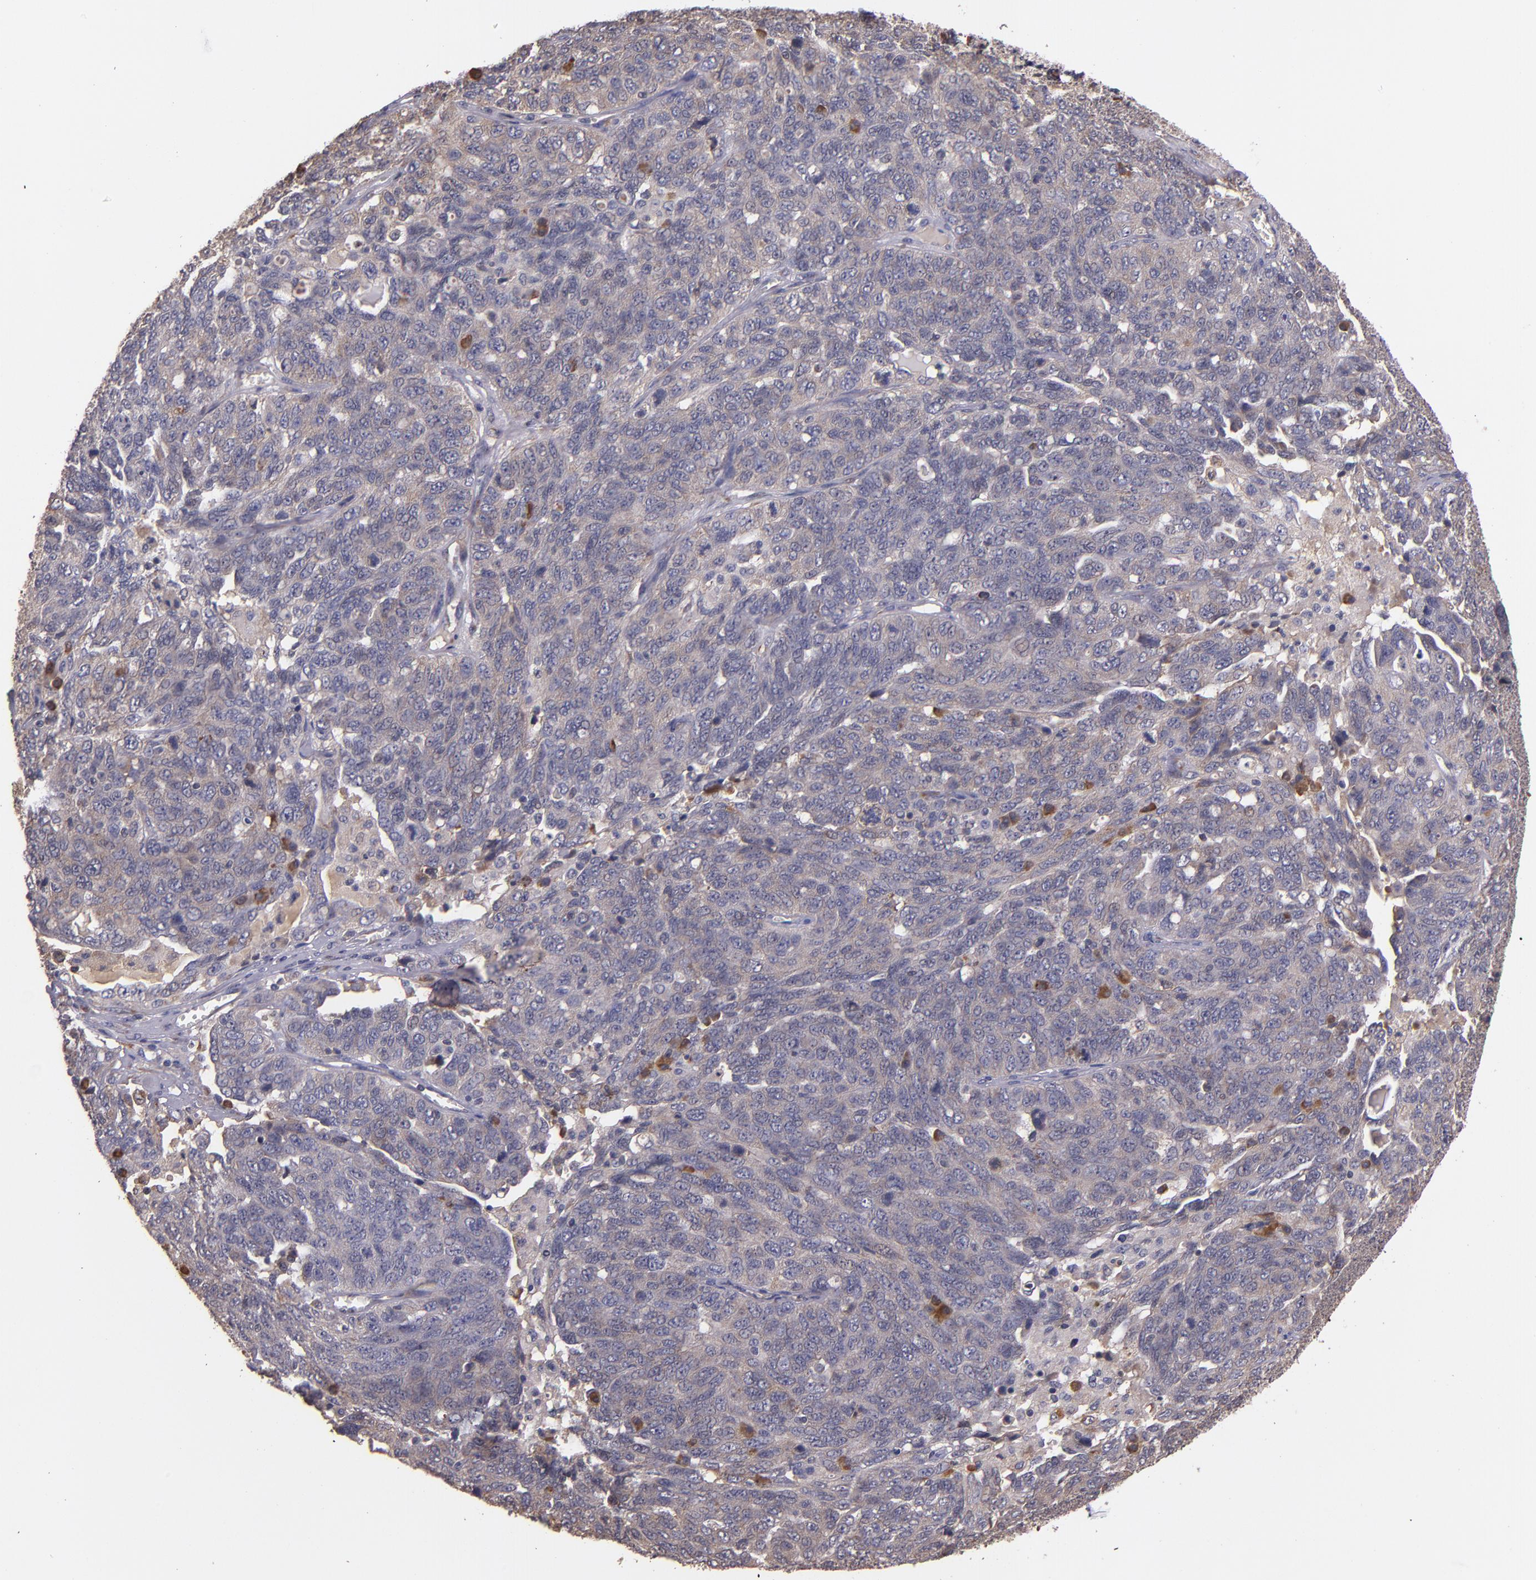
{"staining": {"intensity": "weak", "quantity": ">75%", "location": "cytoplasmic/membranous"}, "tissue": "ovarian cancer", "cell_type": "Tumor cells", "image_type": "cancer", "snomed": [{"axis": "morphology", "description": "Cystadenocarcinoma, serous, NOS"}, {"axis": "topography", "description": "Ovary"}], "caption": "A histopathology image of human ovarian serous cystadenocarcinoma stained for a protein displays weak cytoplasmic/membranous brown staining in tumor cells.", "gene": "PRAF2", "patient": {"sex": "female", "age": 71}}